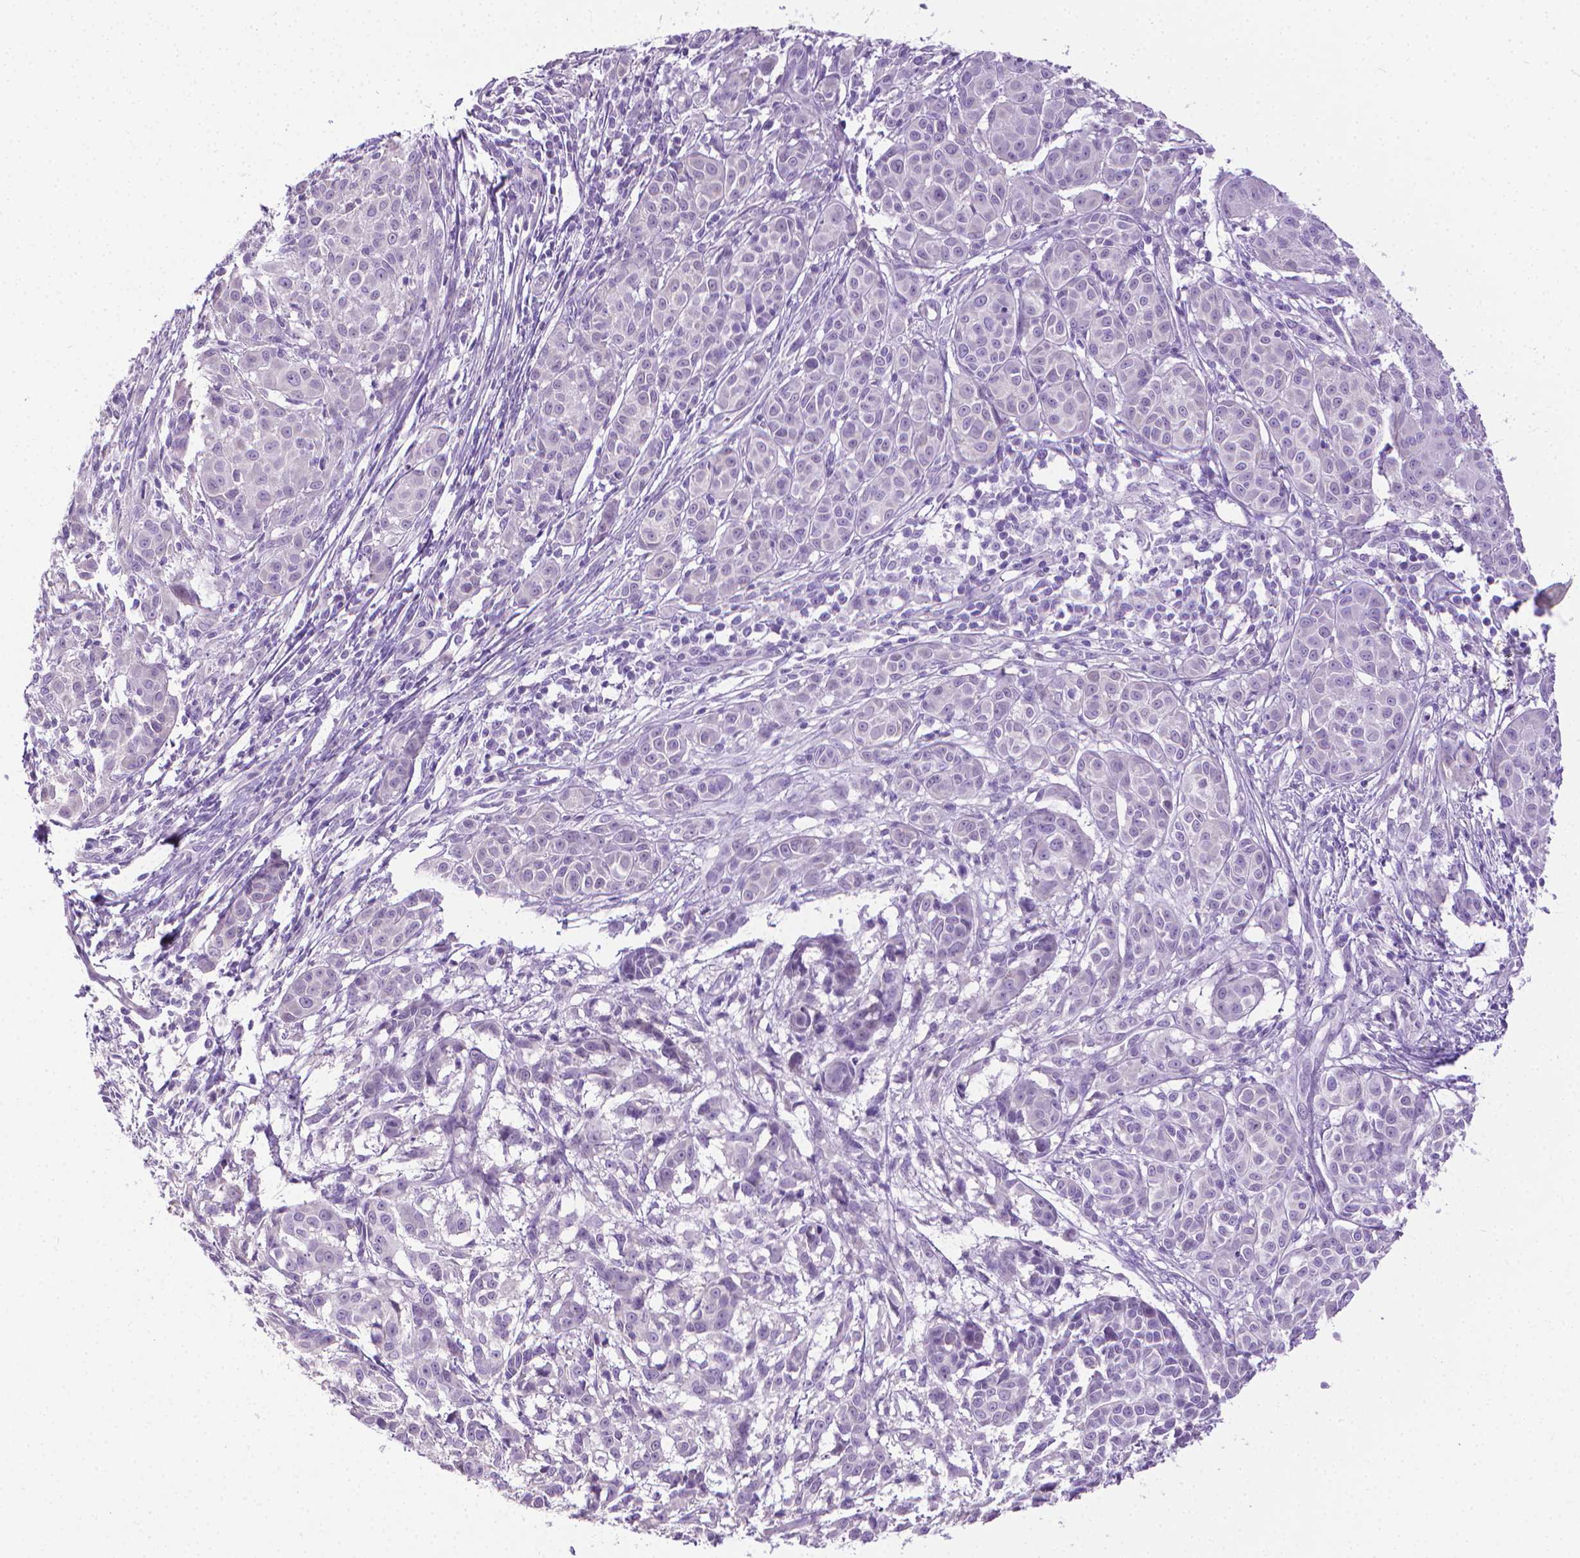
{"staining": {"intensity": "negative", "quantity": "none", "location": "none"}, "tissue": "melanoma", "cell_type": "Tumor cells", "image_type": "cancer", "snomed": [{"axis": "morphology", "description": "Malignant melanoma, NOS"}, {"axis": "topography", "description": "Skin"}], "caption": "High power microscopy histopathology image of an IHC micrograph of malignant melanoma, revealing no significant staining in tumor cells.", "gene": "PNMA2", "patient": {"sex": "male", "age": 48}}